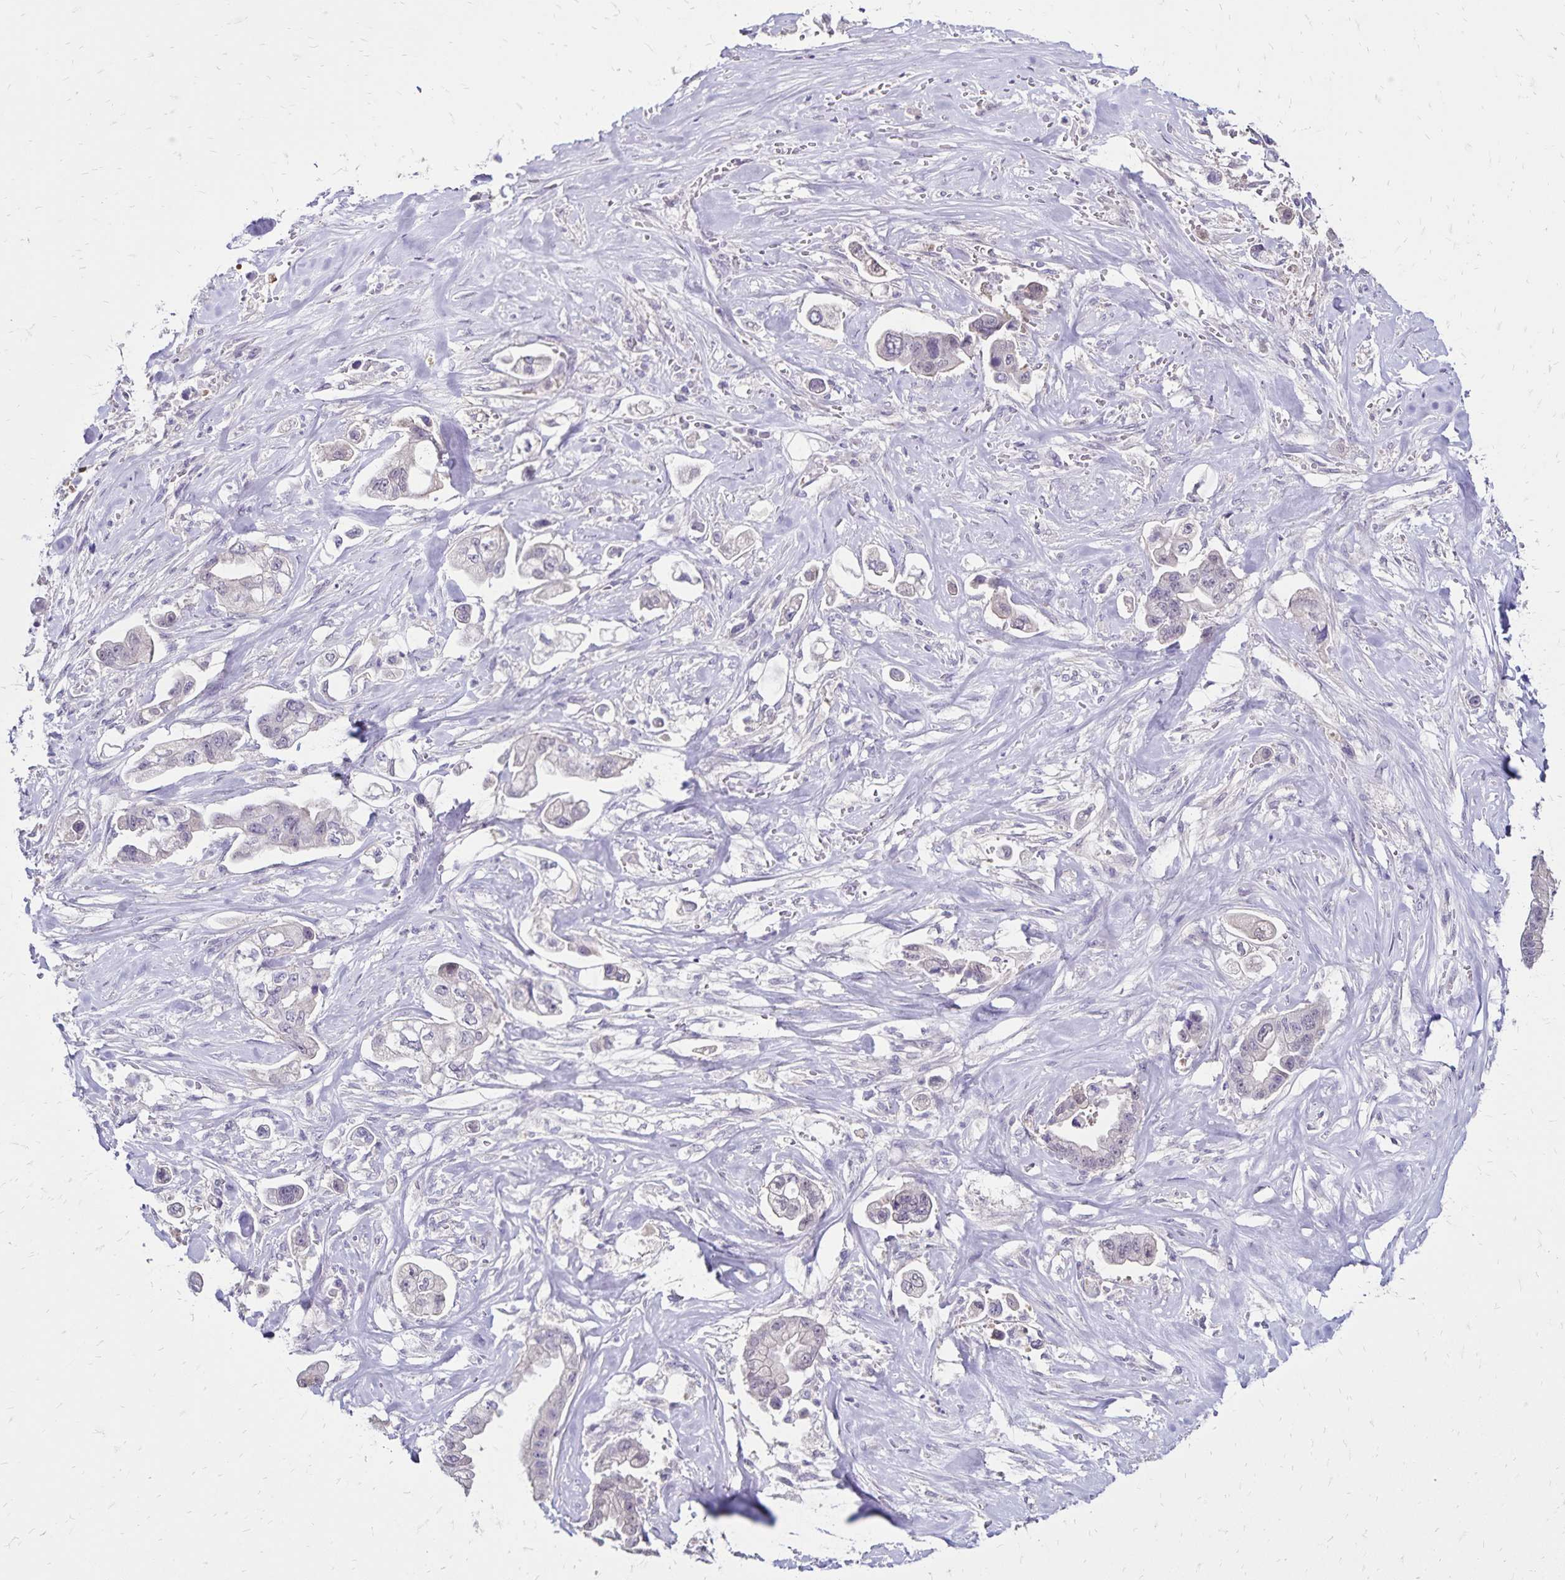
{"staining": {"intensity": "negative", "quantity": "none", "location": "none"}, "tissue": "stomach cancer", "cell_type": "Tumor cells", "image_type": "cancer", "snomed": [{"axis": "morphology", "description": "Adenocarcinoma, NOS"}, {"axis": "topography", "description": "Stomach"}], "caption": "Immunohistochemistry (IHC) micrograph of stomach cancer (adenocarcinoma) stained for a protein (brown), which reveals no staining in tumor cells. The staining is performed using DAB (3,3'-diaminobenzidine) brown chromogen with nuclei counter-stained in using hematoxylin.", "gene": "SH3GL3", "patient": {"sex": "male", "age": 62}}